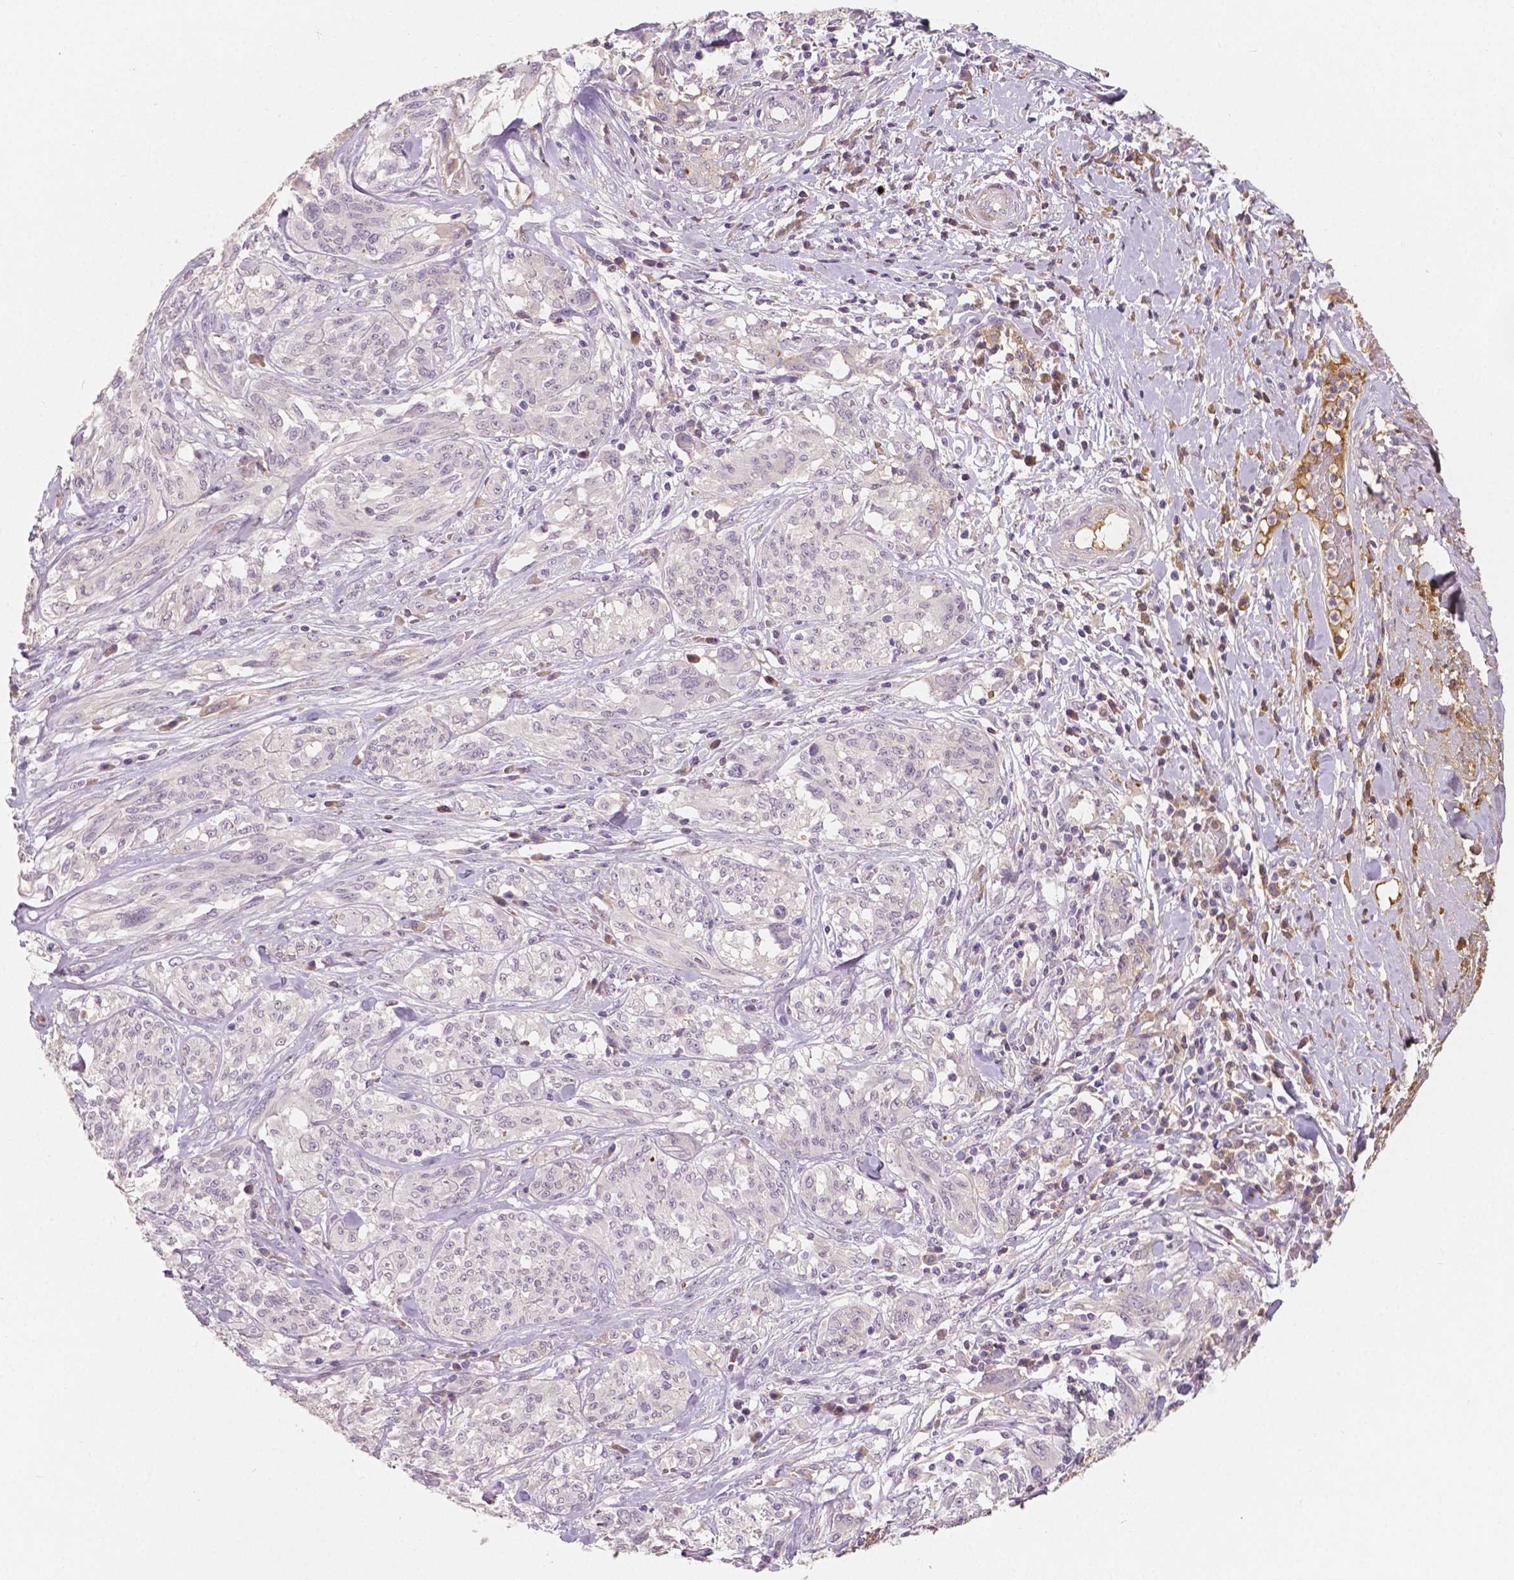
{"staining": {"intensity": "negative", "quantity": "none", "location": "none"}, "tissue": "melanoma", "cell_type": "Tumor cells", "image_type": "cancer", "snomed": [{"axis": "morphology", "description": "Malignant melanoma, NOS"}, {"axis": "topography", "description": "Skin"}], "caption": "The photomicrograph demonstrates no staining of tumor cells in malignant melanoma.", "gene": "APOA4", "patient": {"sex": "female", "age": 91}}